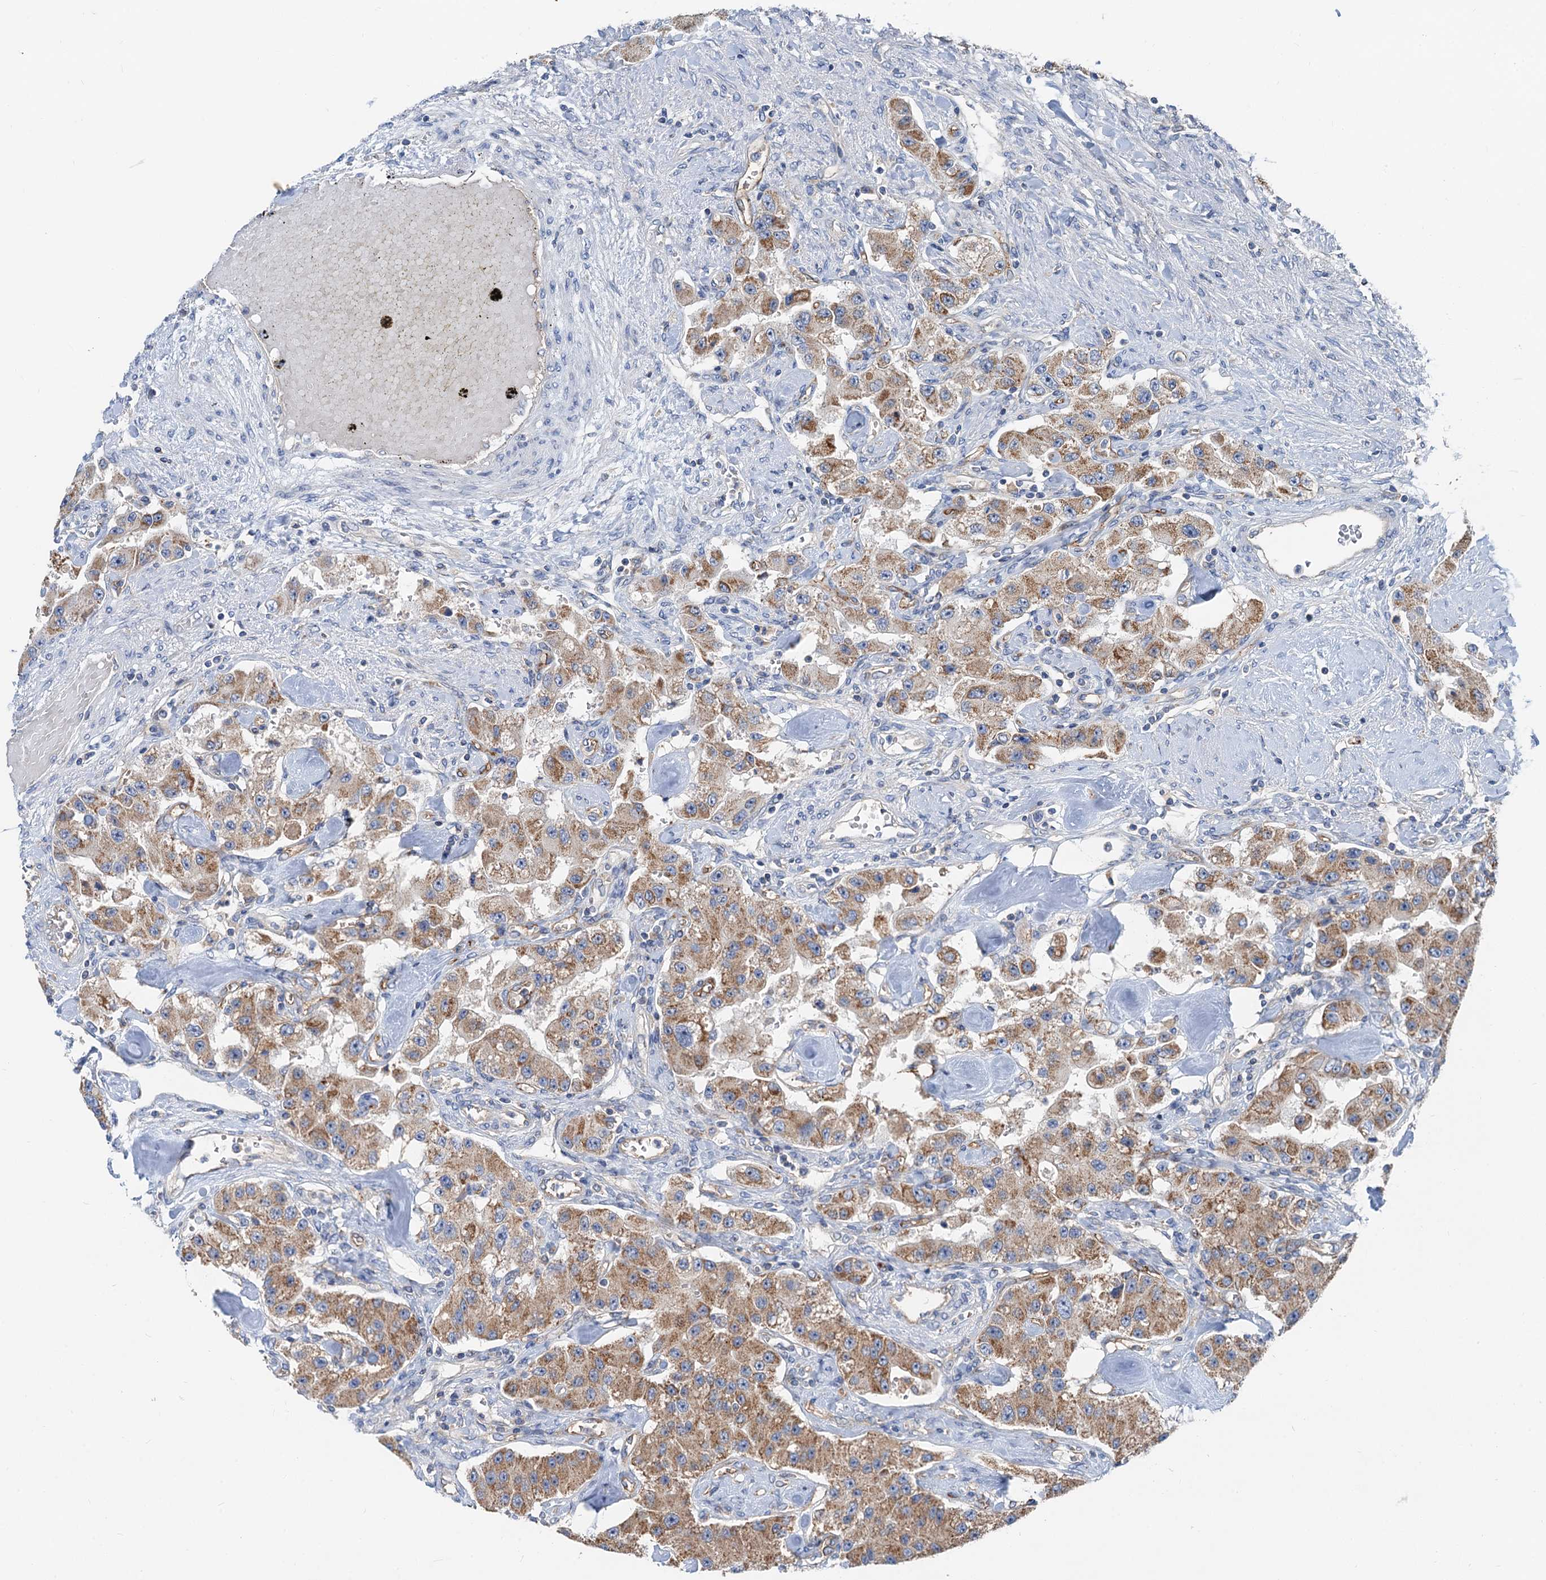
{"staining": {"intensity": "moderate", "quantity": ">75%", "location": "cytoplasmic/membranous"}, "tissue": "carcinoid", "cell_type": "Tumor cells", "image_type": "cancer", "snomed": [{"axis": "morphology", "description": "Carcinoid, malignant, NOS"}, {"axis": "topography", "description": "Pancreas"}], "caption": "Brown immunohistochemical staining in malignant carcinoid displays moderate cytoplasmic/membranous positivity in about >75% of tumor cells. The staining was performed using DAB (3,3'-diaminobenzidine) to visualize the protein expression in brown, while the nuclei were stained in blue with hematoxylin (Magnification: 20x).", "gene": "ANKRD26", "patient": {"sex": "male", "age": 41}}